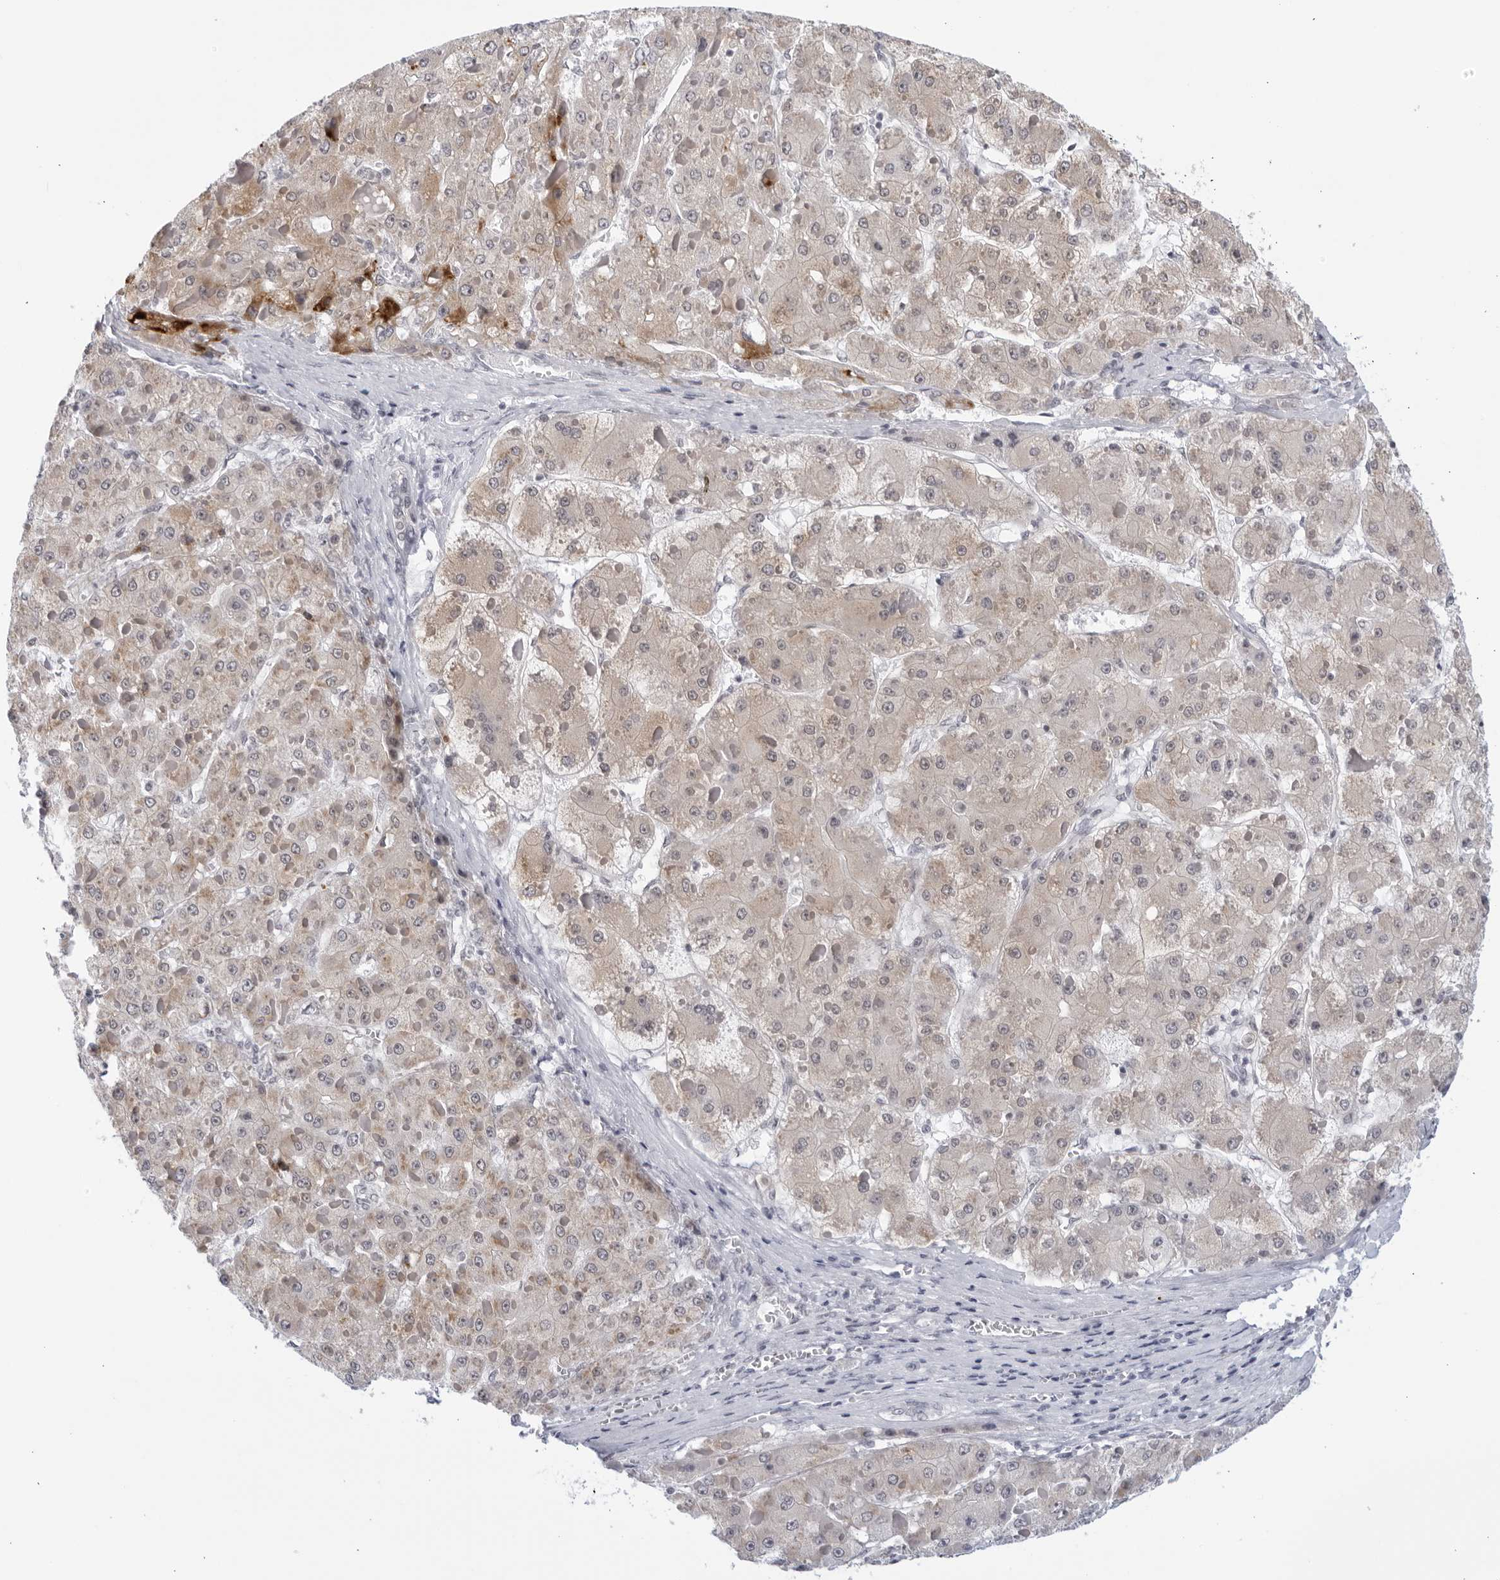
{"staining": {"intensity": "weak", "quantity": ">75%", "location": "cytoplasmic/membranous"}, "tissue": "liver cancer", "cell_type": "Tumor cells", "image_type": "cancer", "snomed": [{"axis": "morphology", "description": "Carcinoma, Hepatocellular, NOS"}, {"axis": "topography", "description": "Liver"}], "caption": "Brown immunohistochemical staining in human hepatocellular carcinoma (liver) exhibits weak cytoplasmic/membranous expression in approximately >75% of tumor cells.", "gene": "WDTC1", "patient": {"sex": "female", "age": 73}}